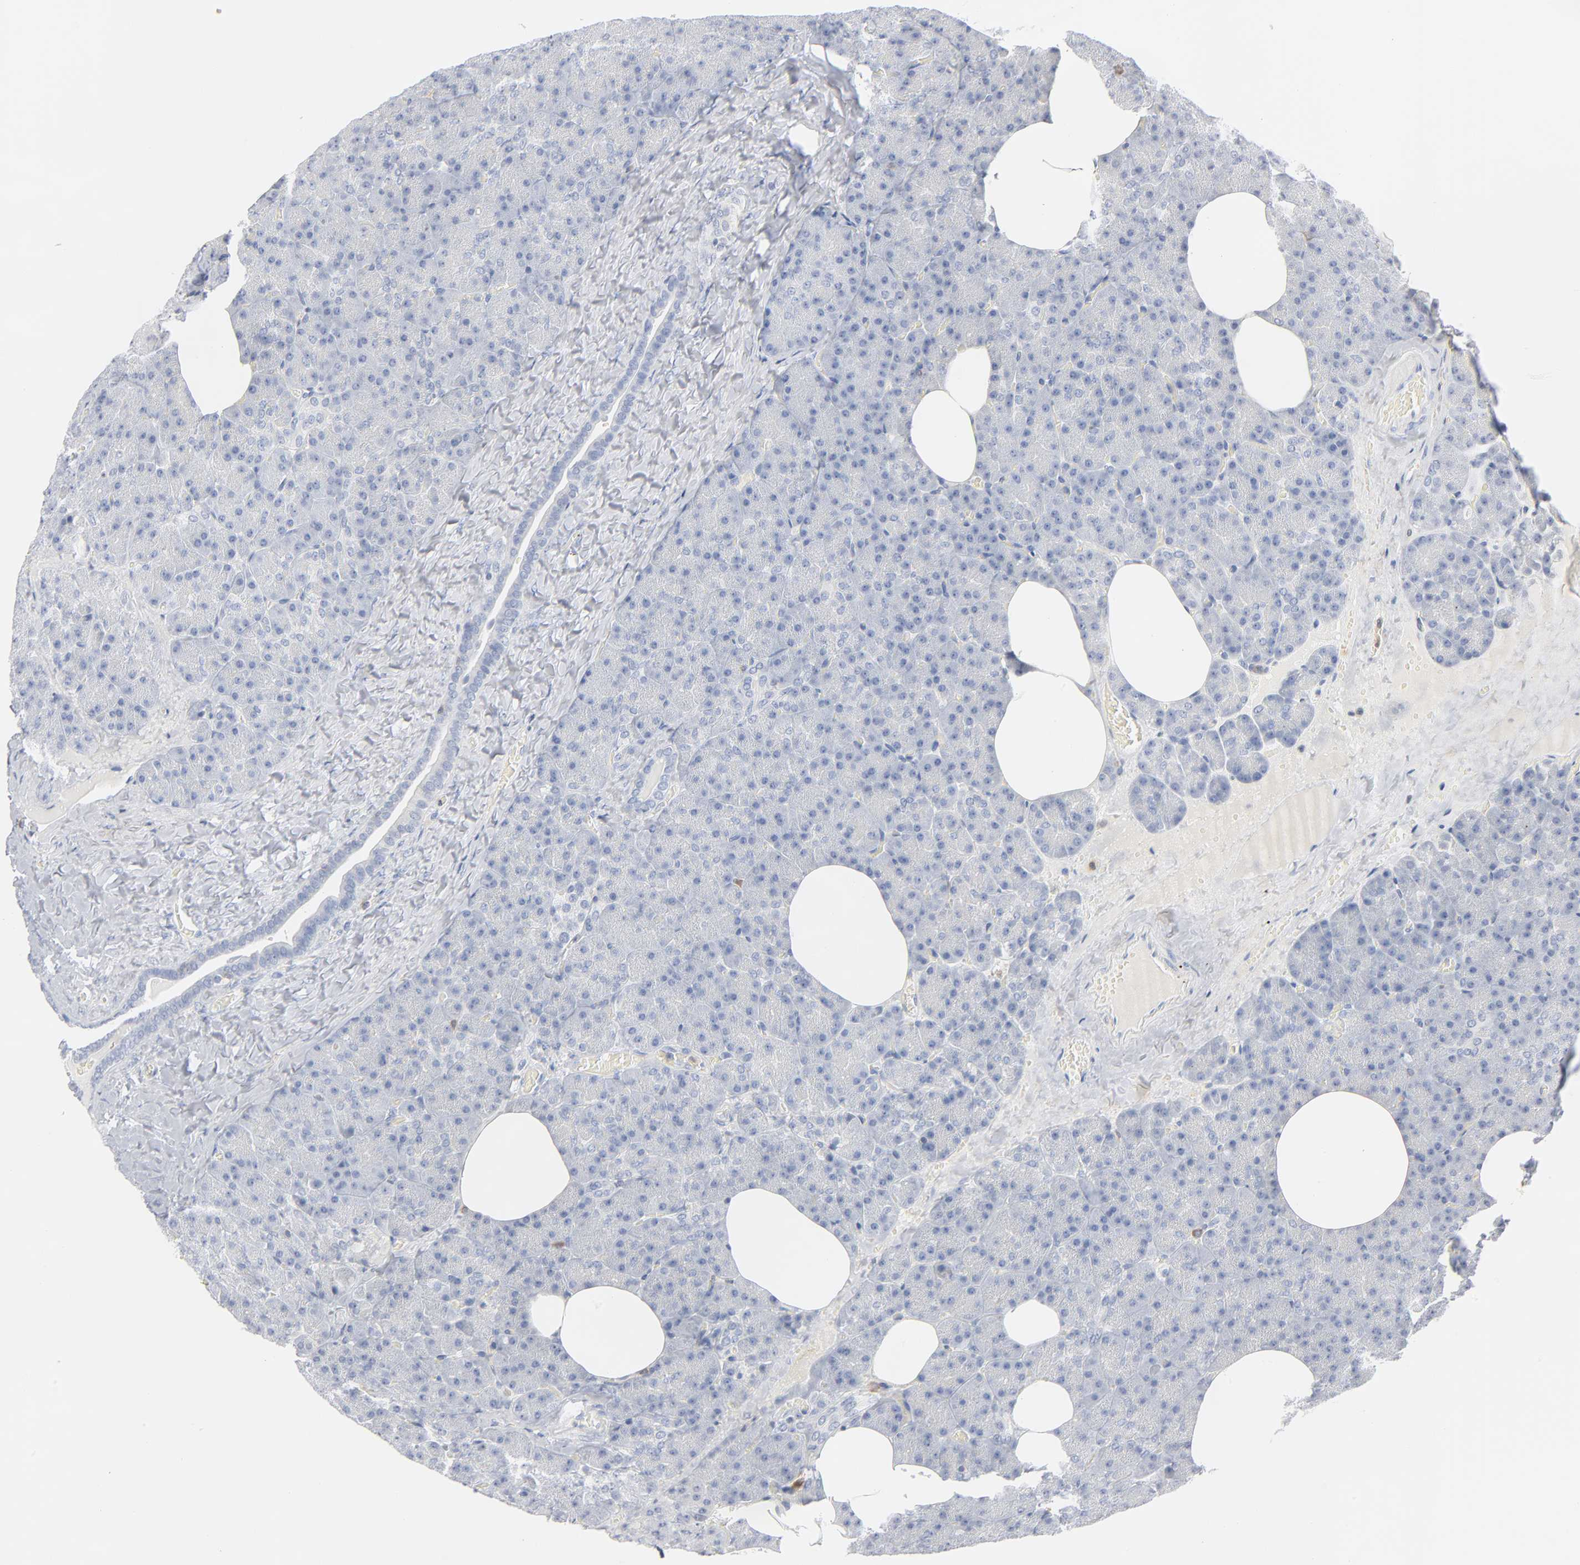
{"staining": {"intensity": "negative", "quantity": "none", "location": "none"}, "tissue": "carcinoid", "cell_type": "Tumor cells", "image_type": "cancer", "snomed": [{"axis": "morphology", "description": "Normal tissue, NOS"}, {"axis": "morphology", "description": "Carcinoid, malignant, NOS"}, {"axis": "topography", "description": "Pancreas"}], "caption": "There is no significant expression in tumor cells of malignant carcinoid.", "gene": "PTK2B", "patient": {"sex": "female", "age": 35}}